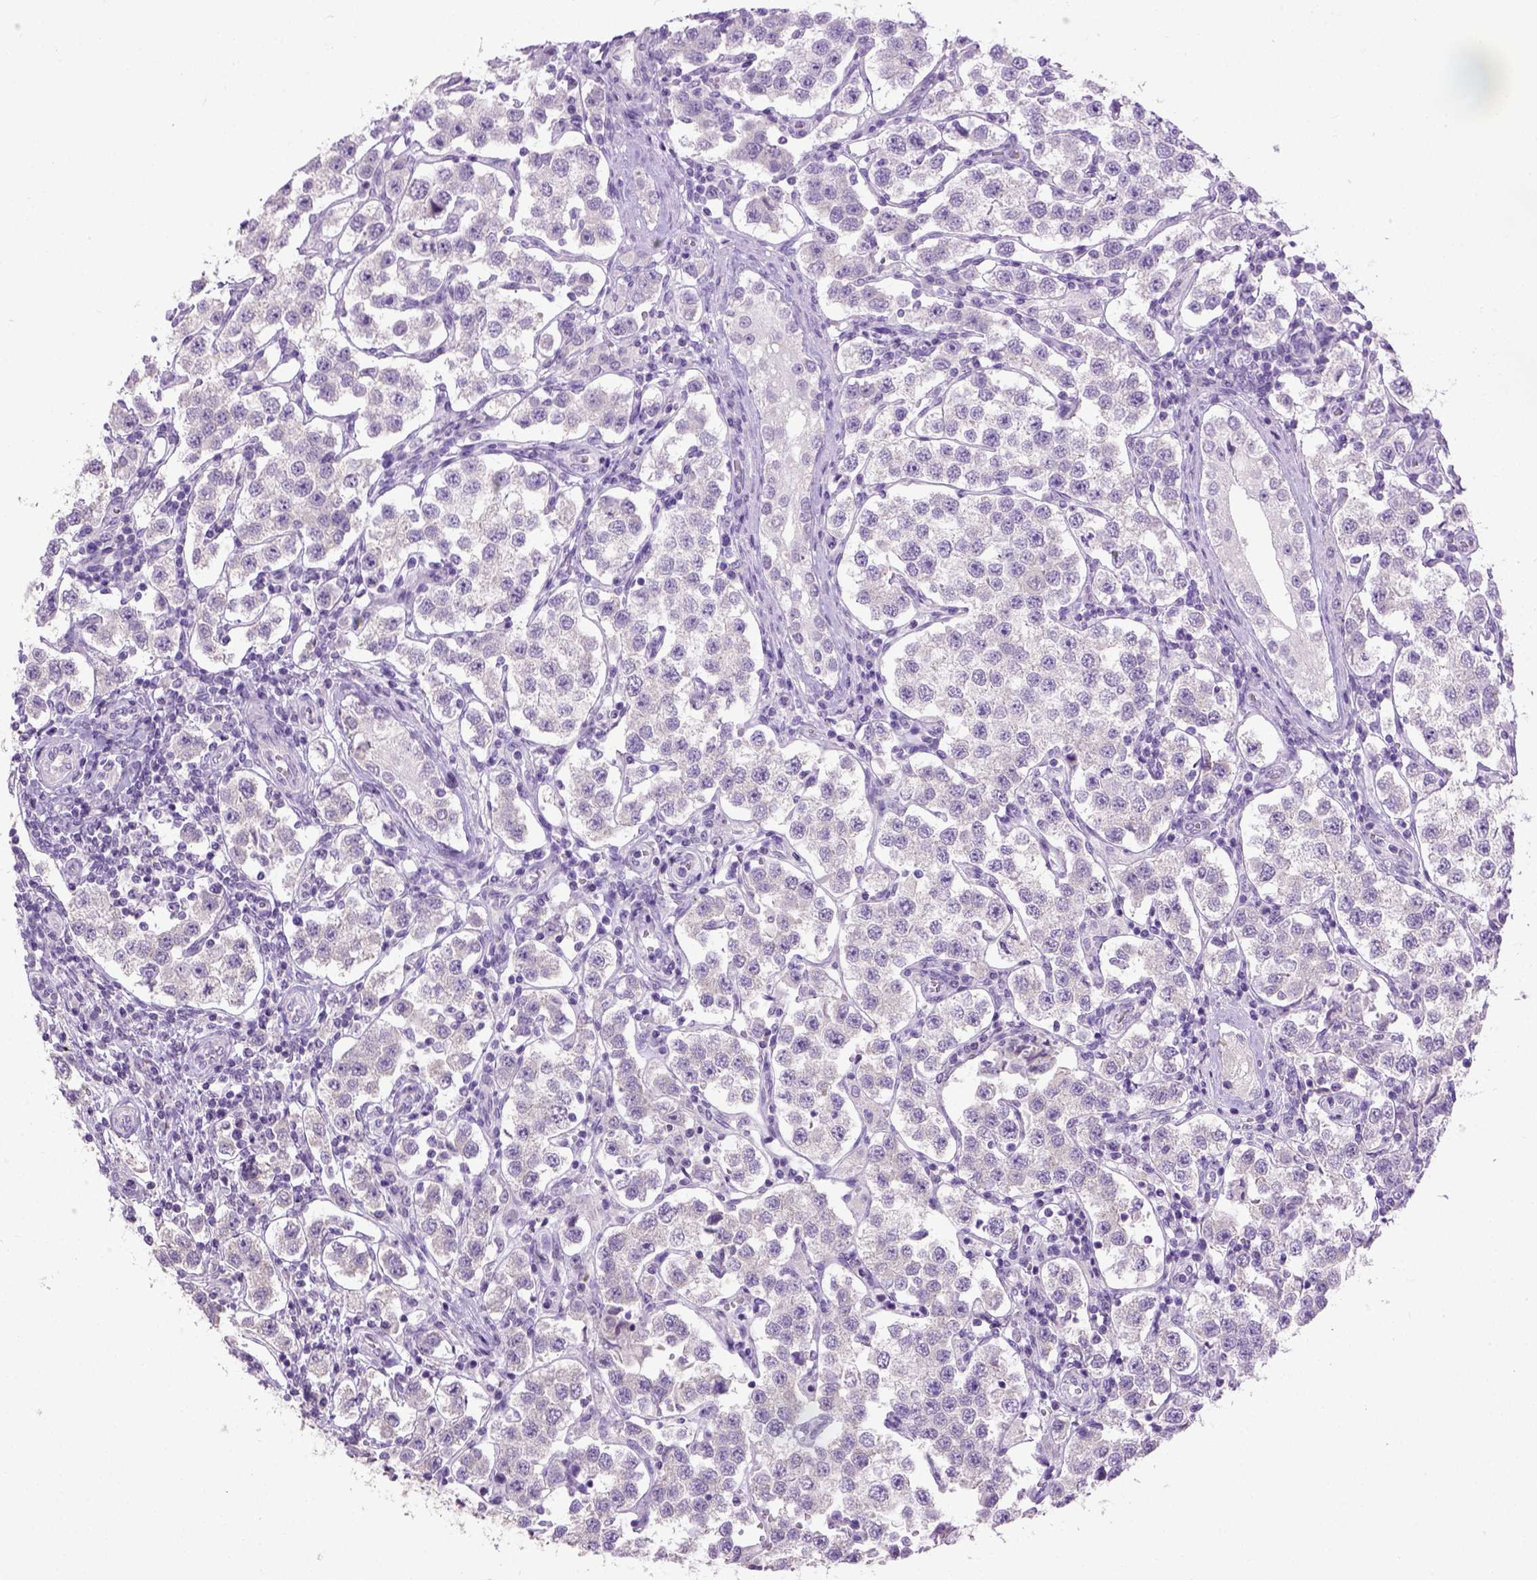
{"staining": {"intensity": "negative", "quantity": "none", "location": "none"}, "tissue": "testis cancer", "cell_type": "Tumor cells", "image_type": "cancer", "snomed": [{"axis": "morphology", "description": "Seminoma, NOS"}, {"axis": "topography", "description": "Testis"}], "caption": "The histopathology image demonstrates no significant expression in tumor cells of testis cancer.", "gene": "CYP24A1", "patient": {"sex": "male", "age": 37}}